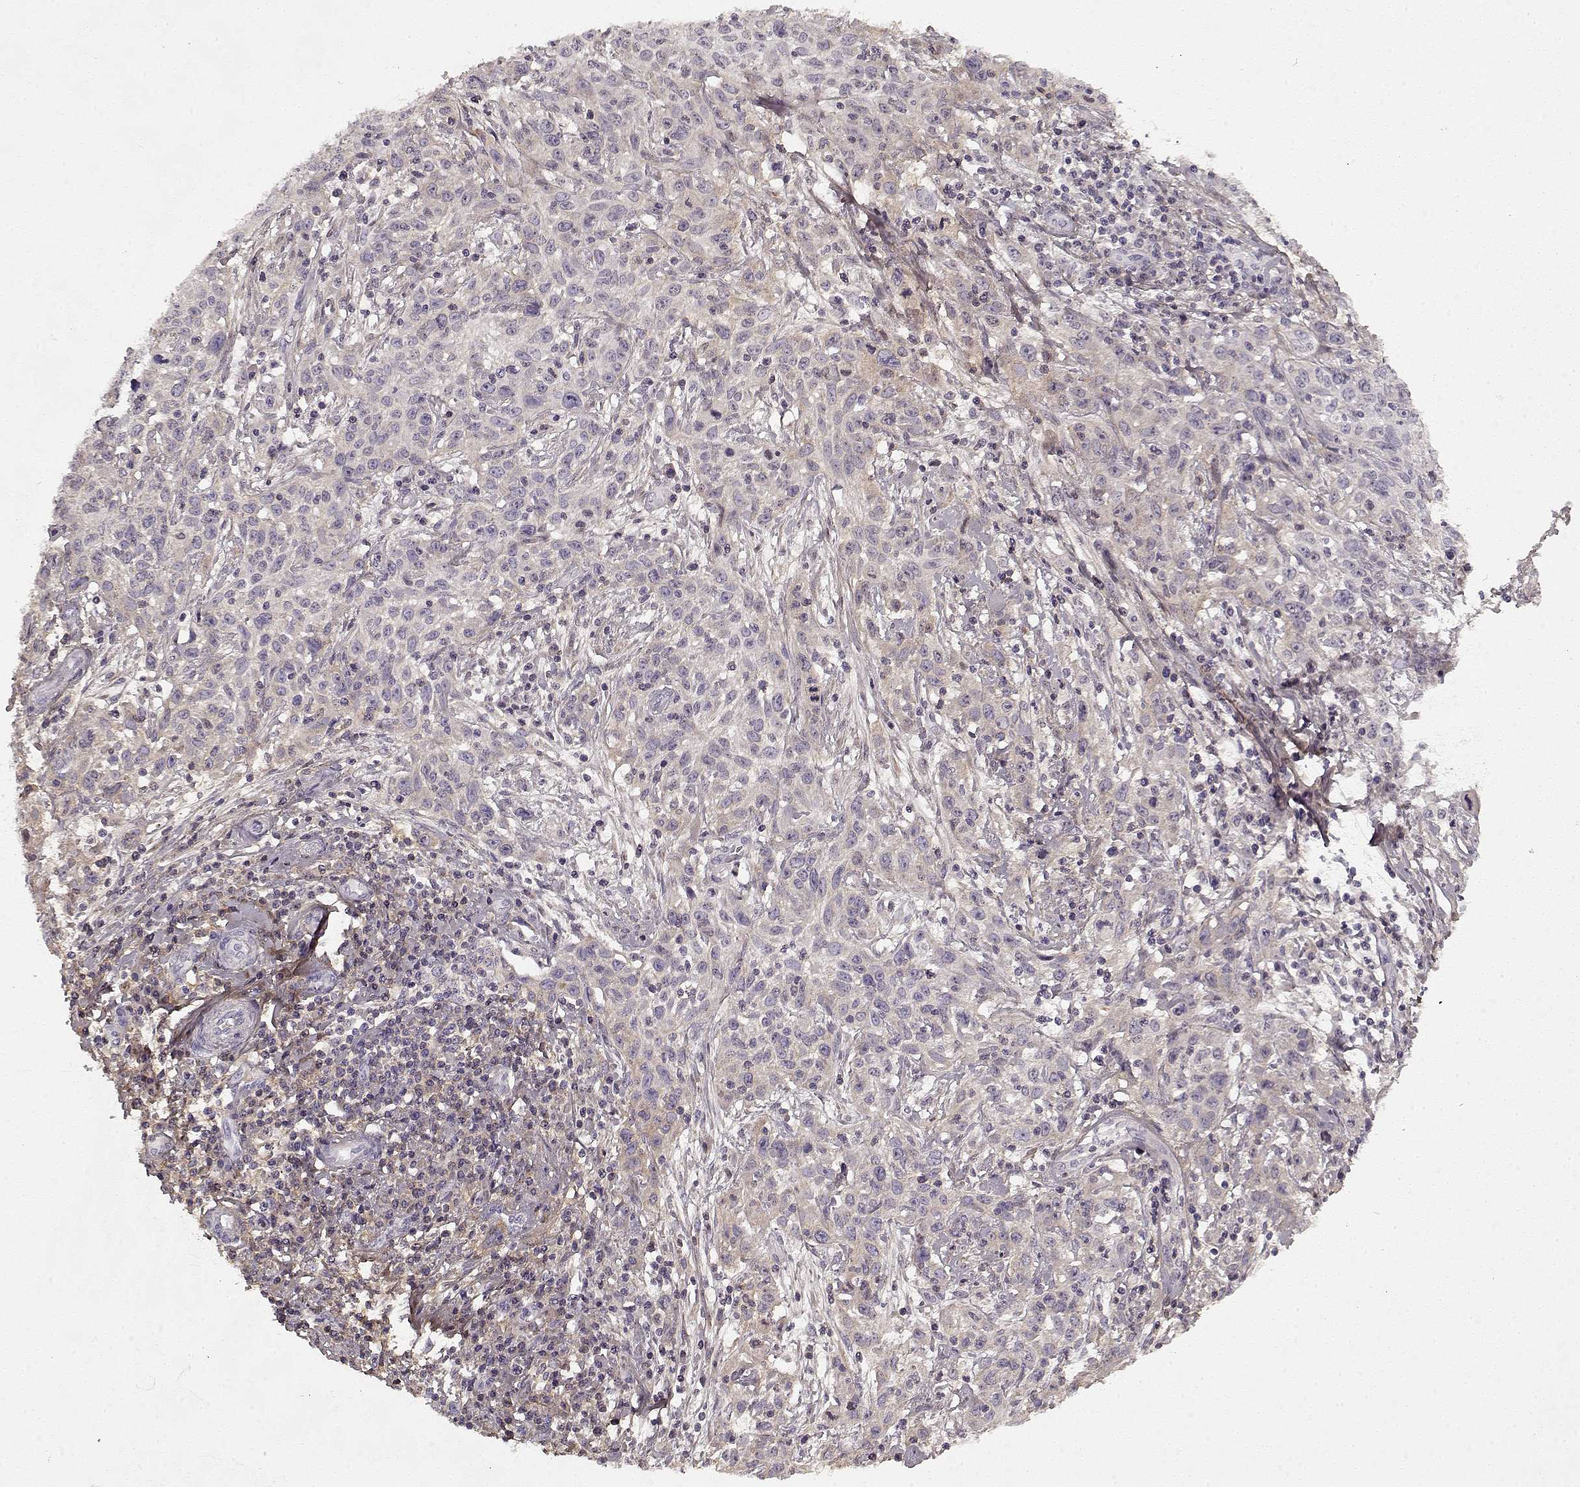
{"staining": {"intensity": "negative", "quantity": "none", "location": "none"}, "tissue": "cervical cancer", "cell_type": "Tumor cells", "image_type": "cancer", "snomed": [{"axis": "morphology", "description": "Squamous cell carcinoma, NOS"}, {"axis": "topography", "description": "Cervix"}], "caption": "Immunohistochemical staining of human squamous cell carcinoma (cervical) demonstrates no significant staining in tumor cells. (Brightfield microscopy of DAB immunohistochemistry (IHC) at high magnification).", "gene": "LUM", "patient": {"sex": "female", "age": 38}}